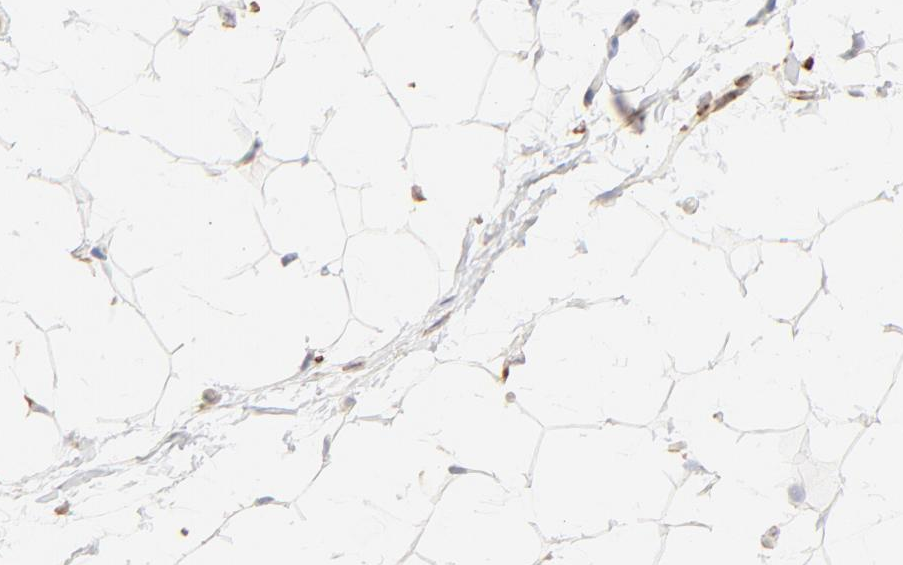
{"staining": {"intensity": "negative", "quantity": "none", "location": "none"}, "tissue": "adipose tissue", "cell_type": "Adipocytes", "image_type": "normal", "snomed": [{"axis": "morphology", "description": "Normal tissue, NOS"}, {"axis": "topography", "description": "Soft tissue"}], "caption": "Immunohistochemistry (IHC) of unremarkable adipose tissue demonstrates no positivity in adipocytes.", "gene": "PARP12", "patient": {"sex": "male", "age": 26}}